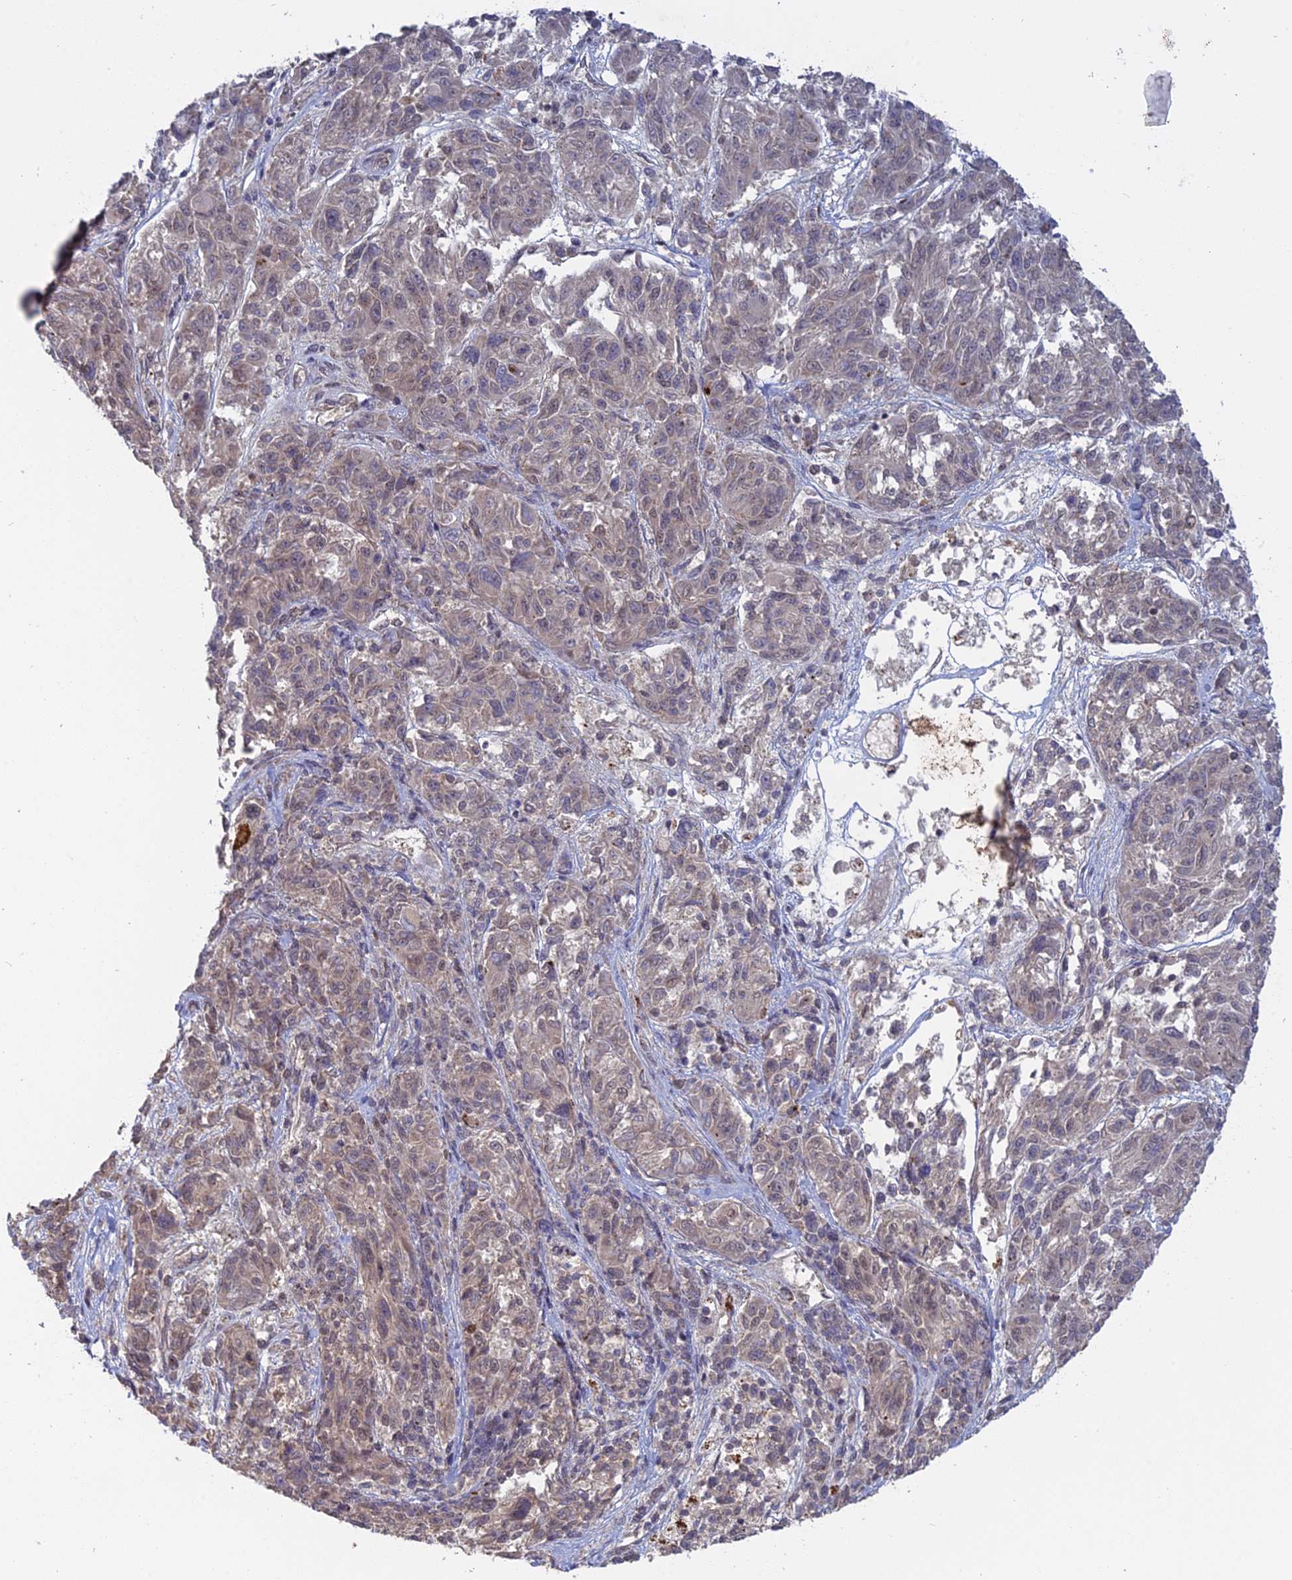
{"staining": {"intensity": "negative", "quantity": "none", "location": "none"}, "tissue": "melanoma", "cell_type": "Tumor cells", "image_type": "cancer", "snomed": [{"axis": "morphology", "description": "Malignant melanoma, NOS"}, {"axis": "topography", "description": "Skin"}], "caption": "This is an IHC histopathology image of melanoma. There is no expression in tumor cells.", "gene": "PKIG", "patient": {"sex": "male", "age": 53}}